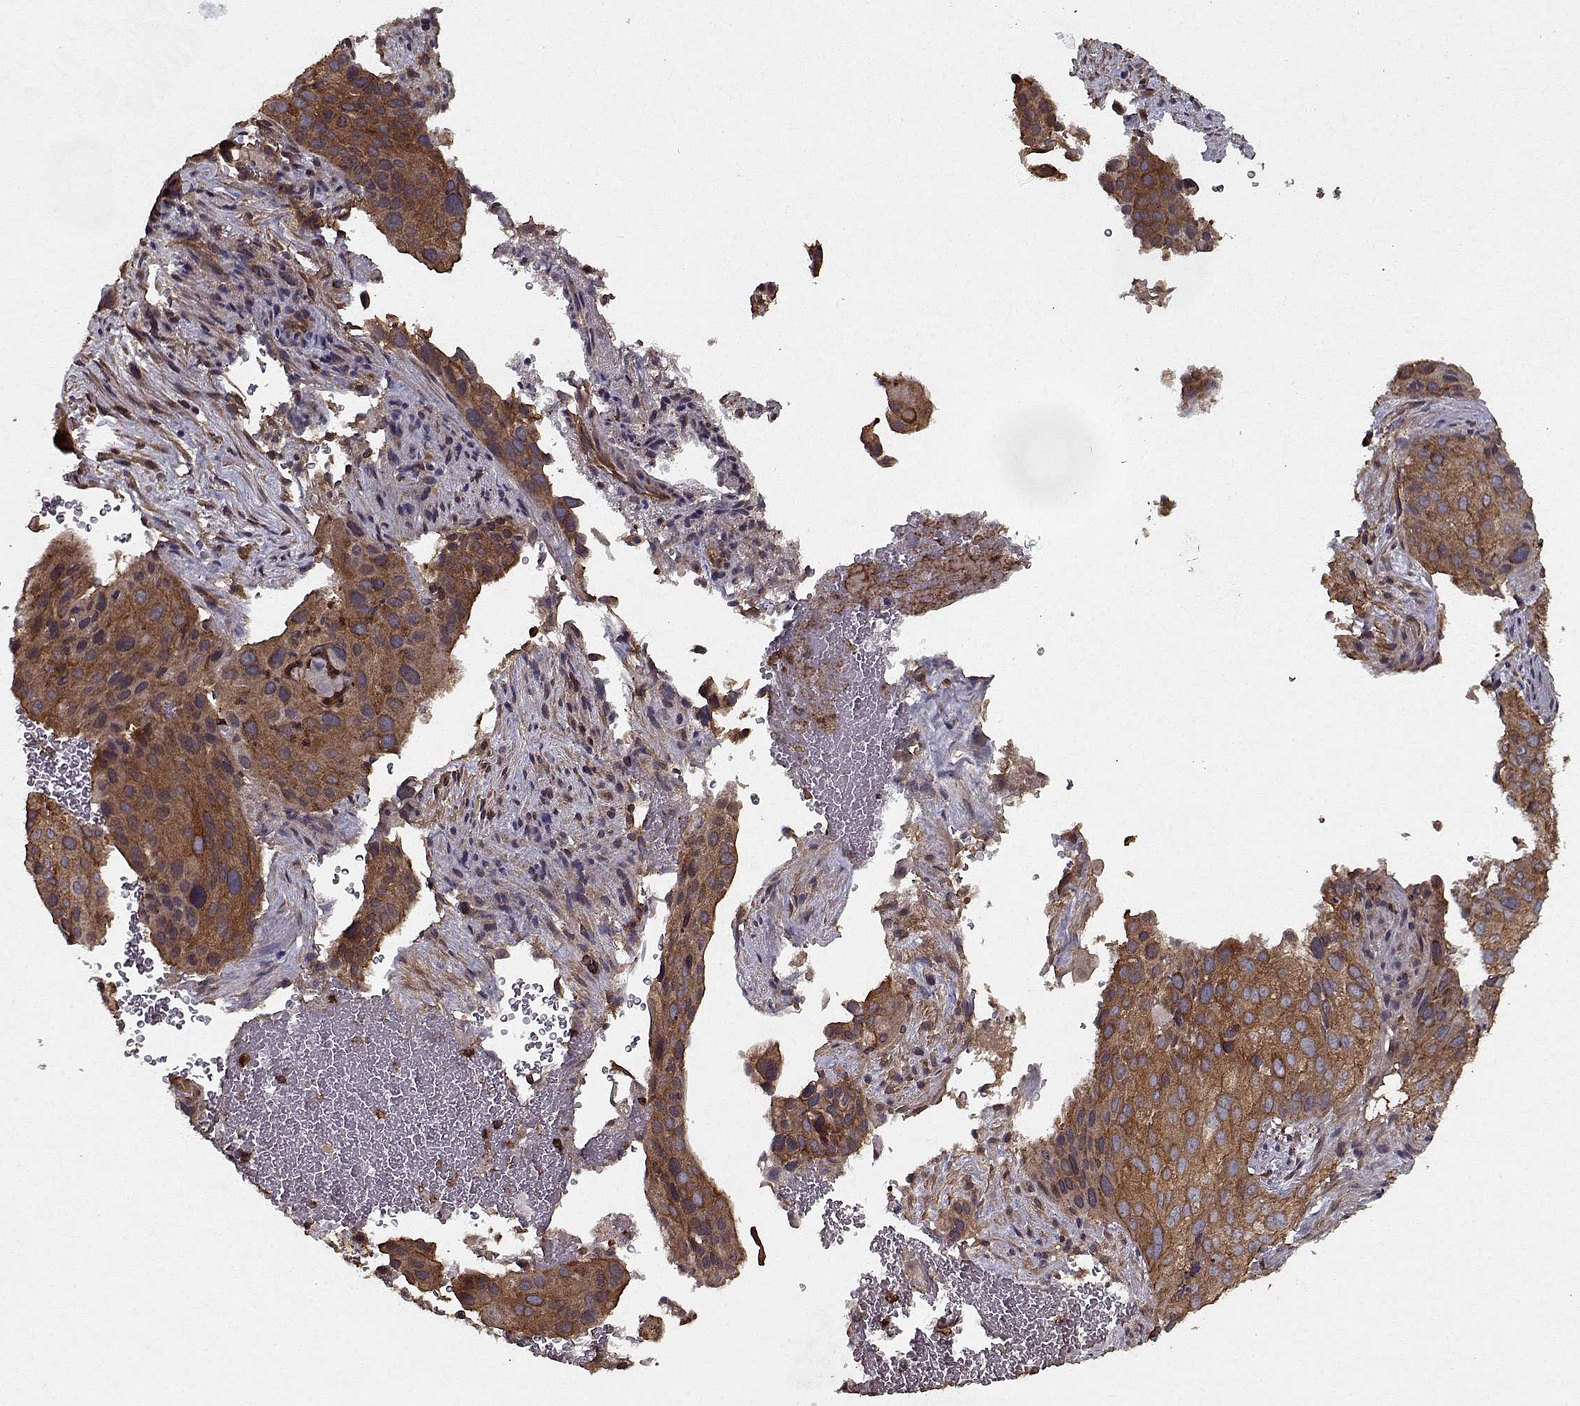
{"staining": {"intensity": "strong", "quantity": ">75%", "location": "cytoplasmic/membranous"}, "tissue": "cervical cancer", "cell_type": "Tumor cells", "image_type": "cancer", "snomed": [{"axis": "morphology", "description": "Squamous cell carcinoma, NOS"}, {"axis": "topography", "description": "Cervix"}], "caption": "There is high levels of strong cytoplasmic/membranous positivity in tumor cells of cervical cancer (squamous cell carcinoma), as demonstrated by immunohistochemical staining (brown color).", "gene": "PPP1R12A", "patient": {"sex": "female", "age": 38}}